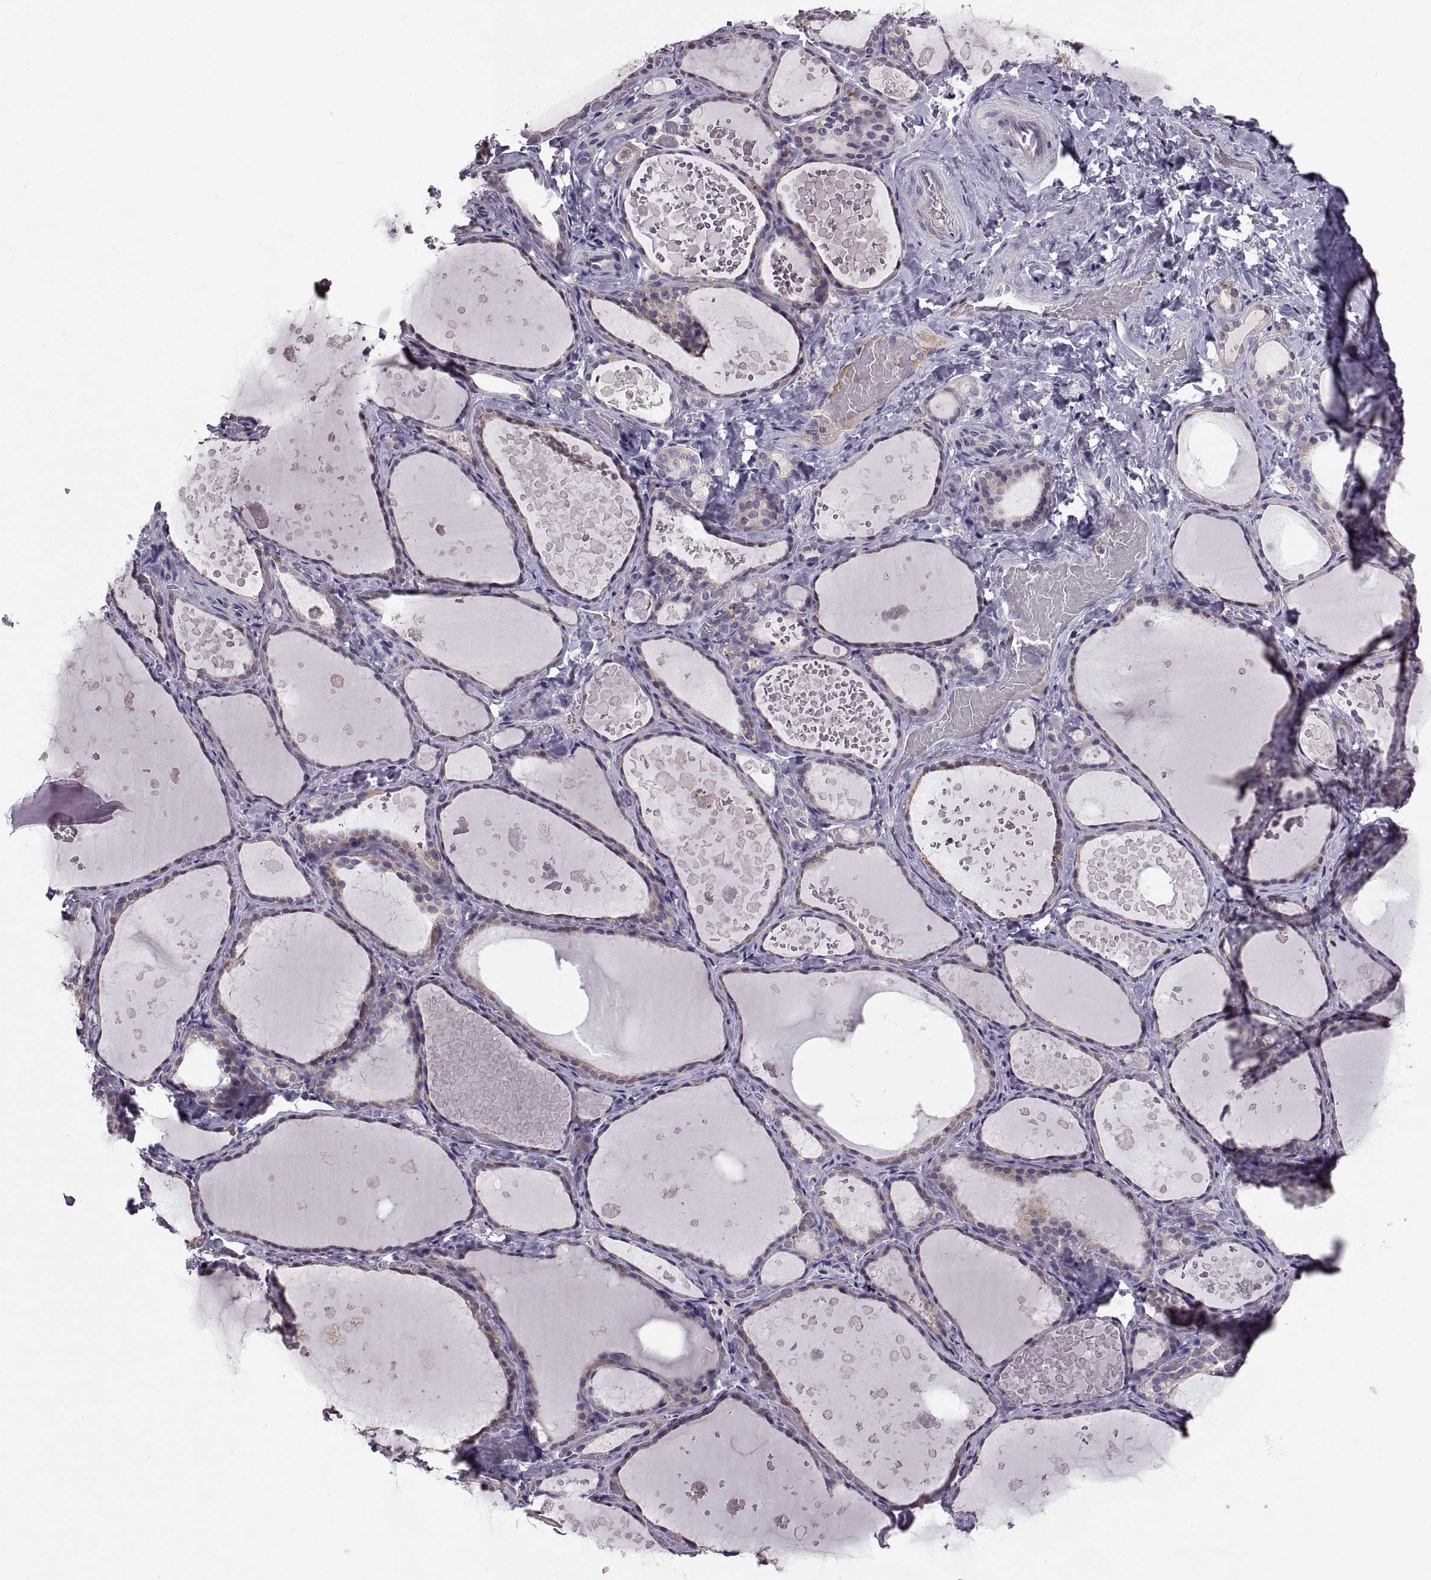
{"staining": {"intensity": "weak", "quantity": "25%-75%", "location": "cytoplasmic/membranous"}, "tissue": "thyroid gland", "cell_type": "Glandular cells", "image_type": "normal", "snomed": [{"axis": "morphology", "description": "Normal tissue, NOS"}, {"axis": "topography", "description": "Thyroid gland"}], "caption": "Protein staining exhibits weak cytoplasmic/membranous expression in approximately 25%-75% of glandular cells in normal thyroid gland.", "gene": "ACSBG2", "patient": {"sex": "female", "age": 56}}